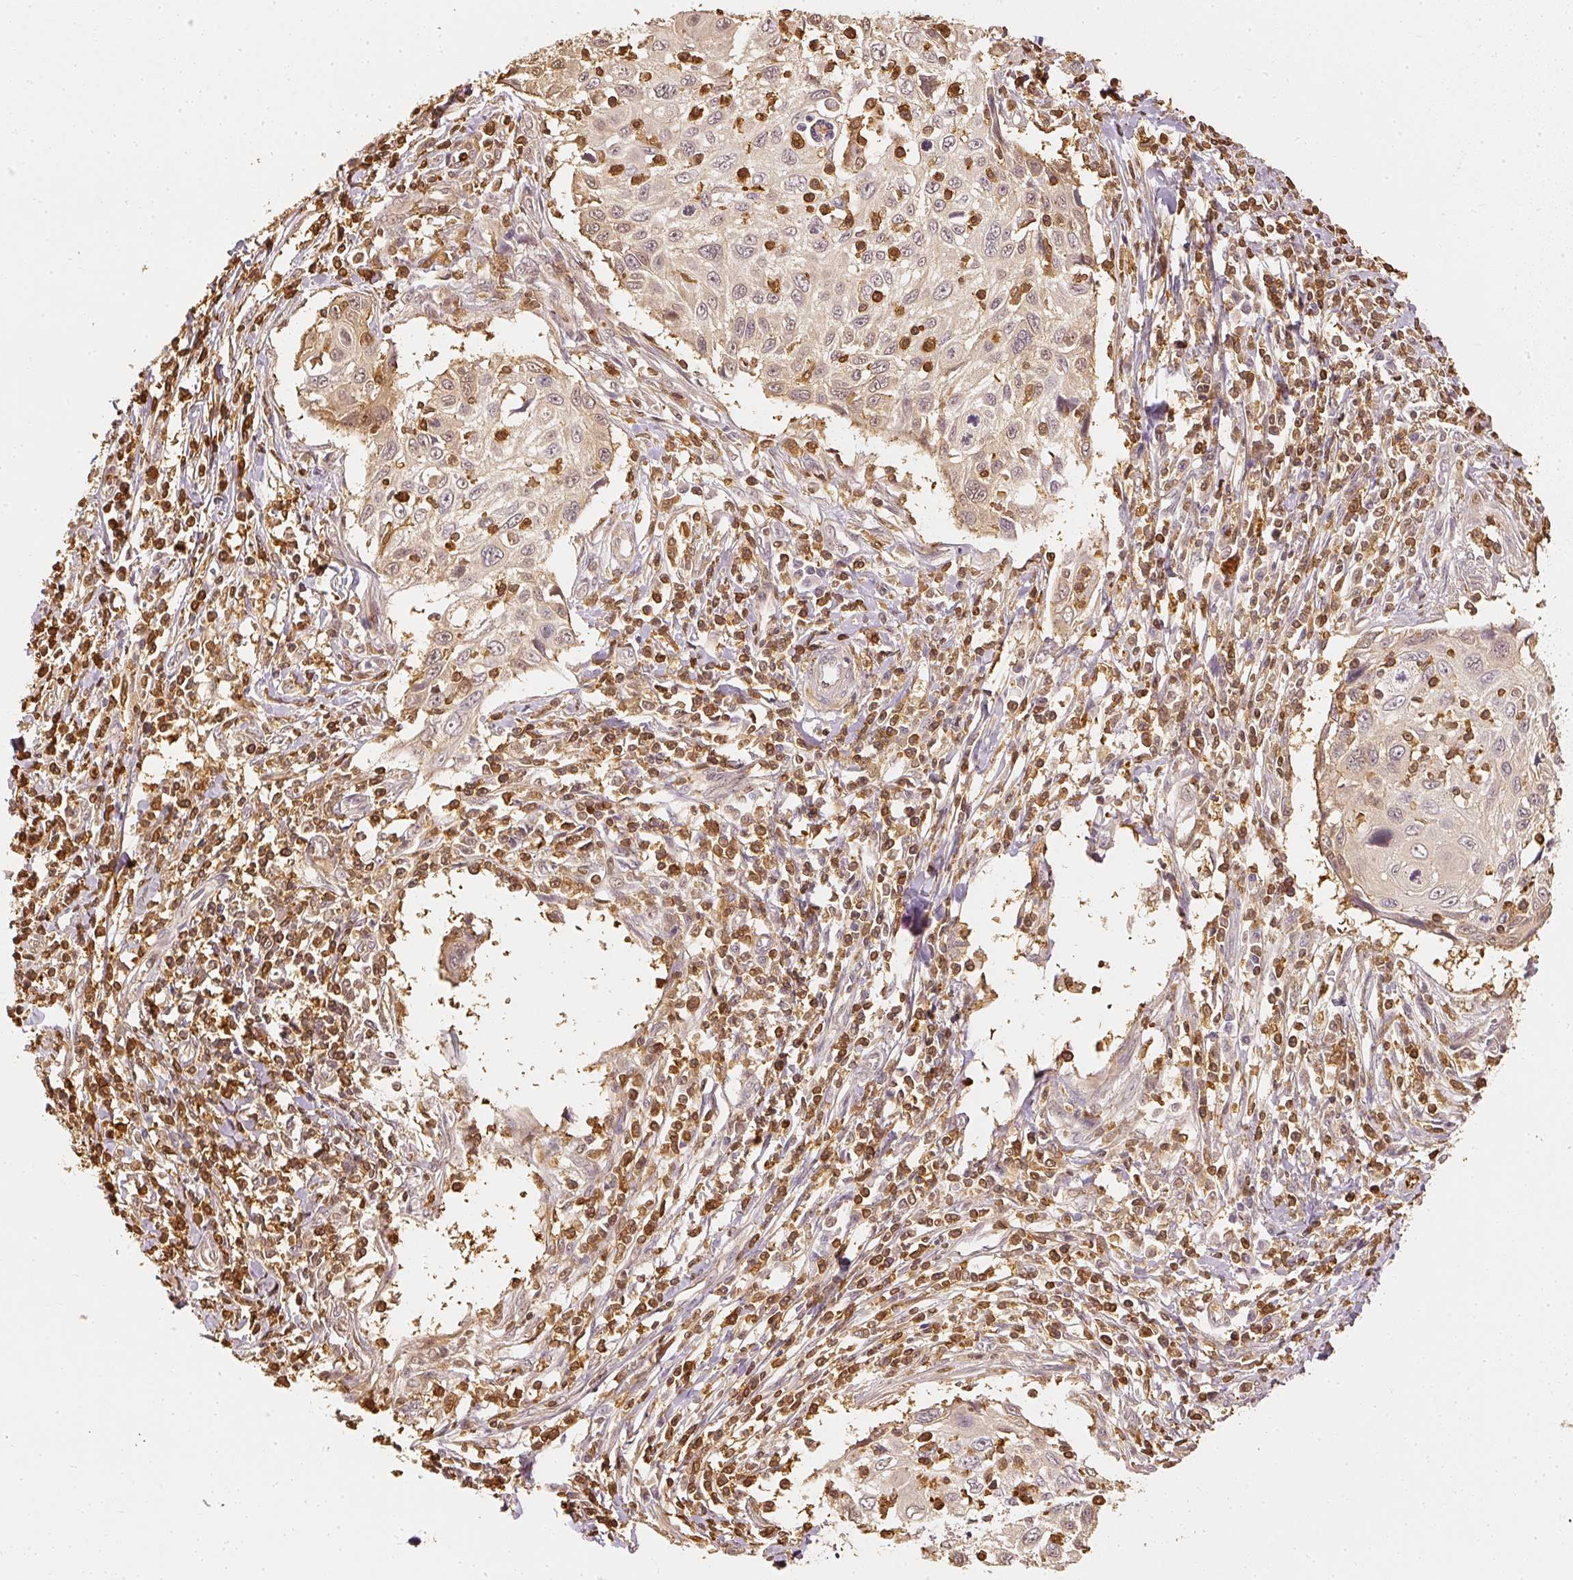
{"staining": {"intensity": "weak", "quantity": "25%-75%", "location": "cytoplasmic/membranous"}, "tissue": "cervical cancer", "cell_type": "Tumor cells", "image_type": "cancer", "snomed": [{"axis": "morphology", "description": "Squamous cell carcinoma, NOS"}, {"axis": "topography", "description": "Cervix"}], "caption": "Protein positivity by IHC exhibits weak cytoplasmic/membranous positivity in about 25%-75% of tumor cells in squamous cell carcinoma (cervical).", "gene": "PFN1", "patient": {"sex": "female", "age": 70}}